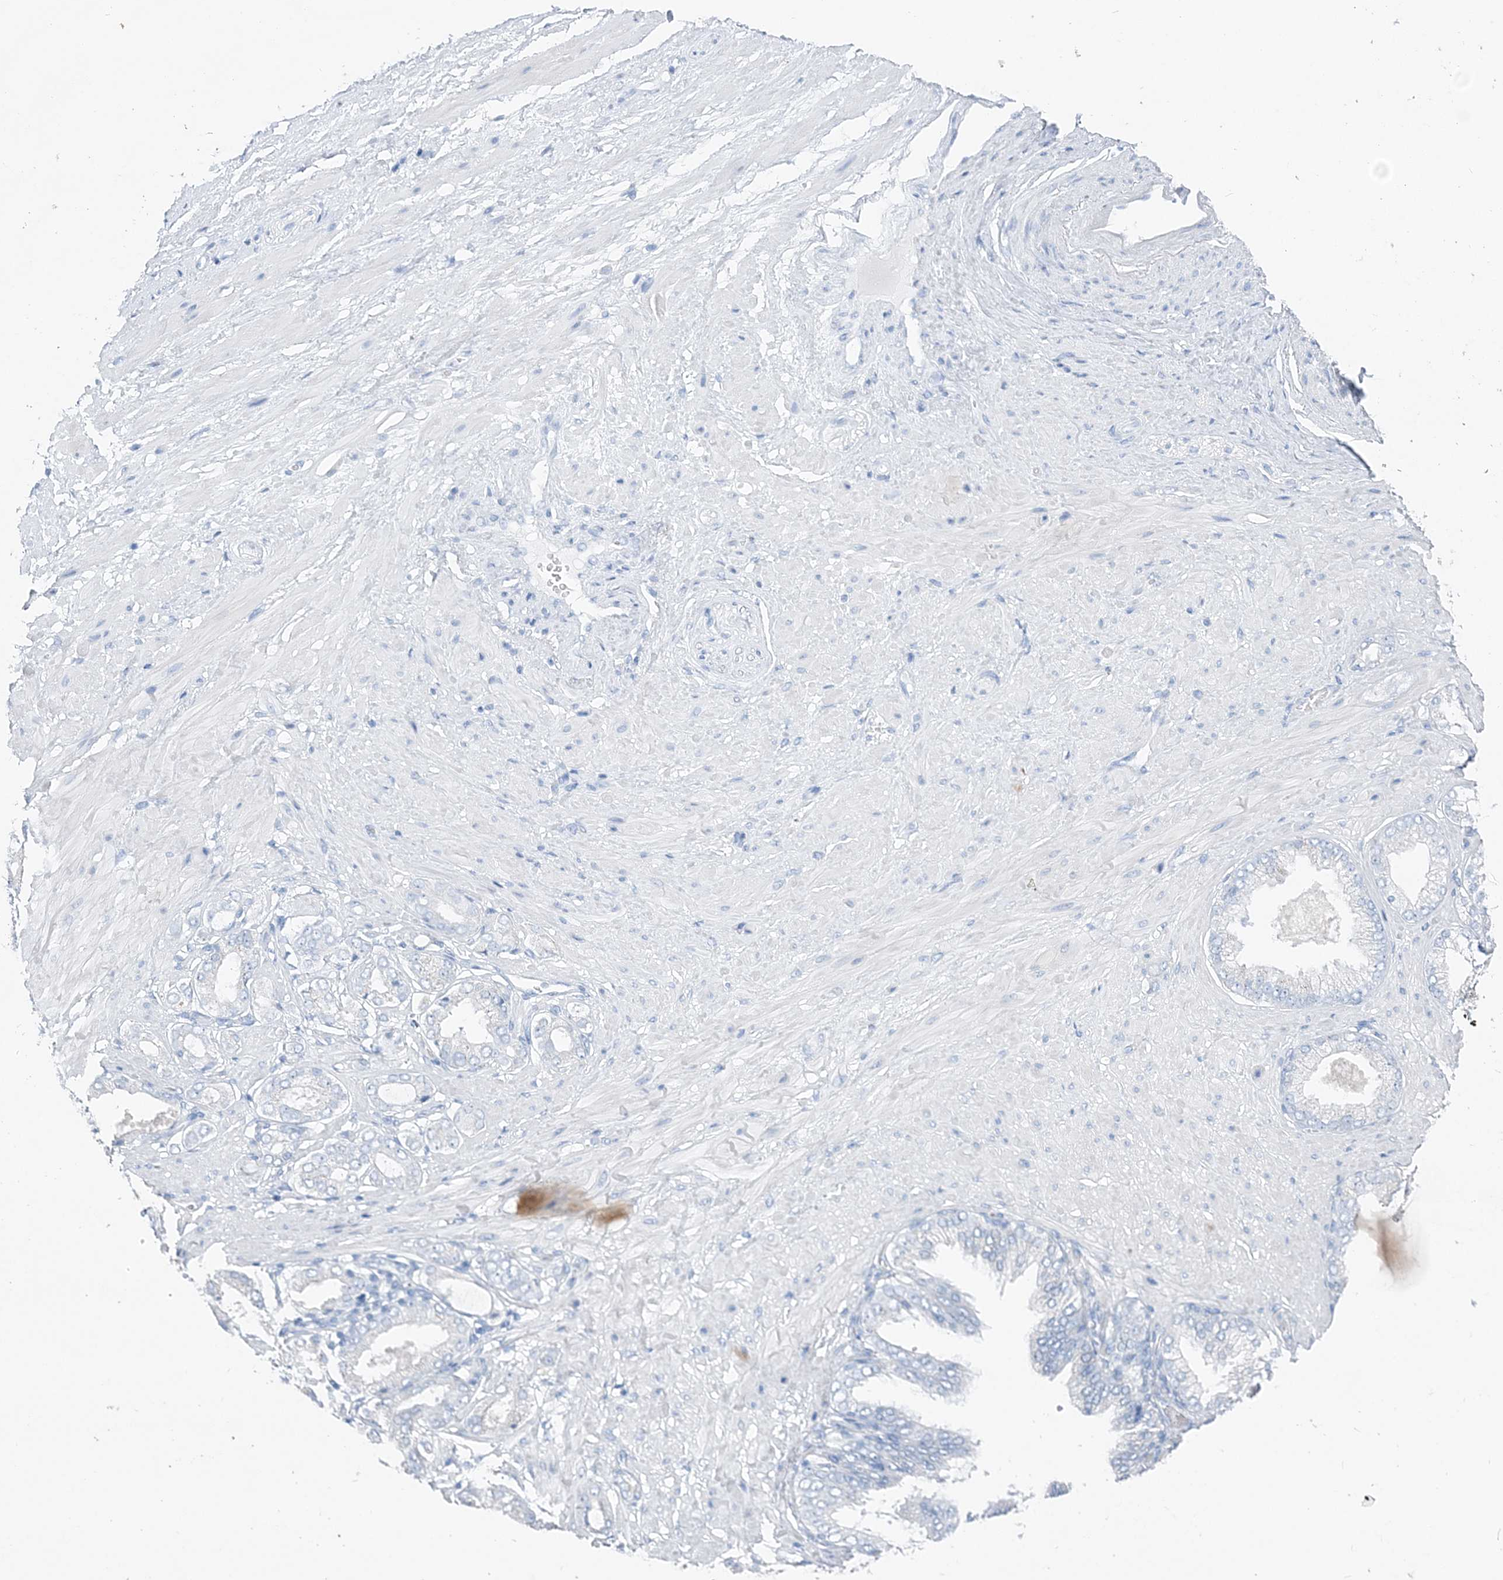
{"staining": {"intensity": "negative", "quantity": "none", "location": "none"}, "tissue": "adipose tissue", "cell_type": "Adipocytes", "image_type": "normal", "snomed": [{"axis": "morphology", "description": "Normal tissue, NOS"}, {"axis": "morphology", "description": "Adenocarcinoma, Low grade"}, {"axis": "topography", "description": "Prostate"}, {"axis": "topography", "description": "Peripheral nerve tissue"}], "caption": "Adipose tissue stained for a protein using immunohistochemistry demonstrates no positivity adipocytes.", "gene": "TSPYL6", "patient": {"sex": "male", "age": 63}}